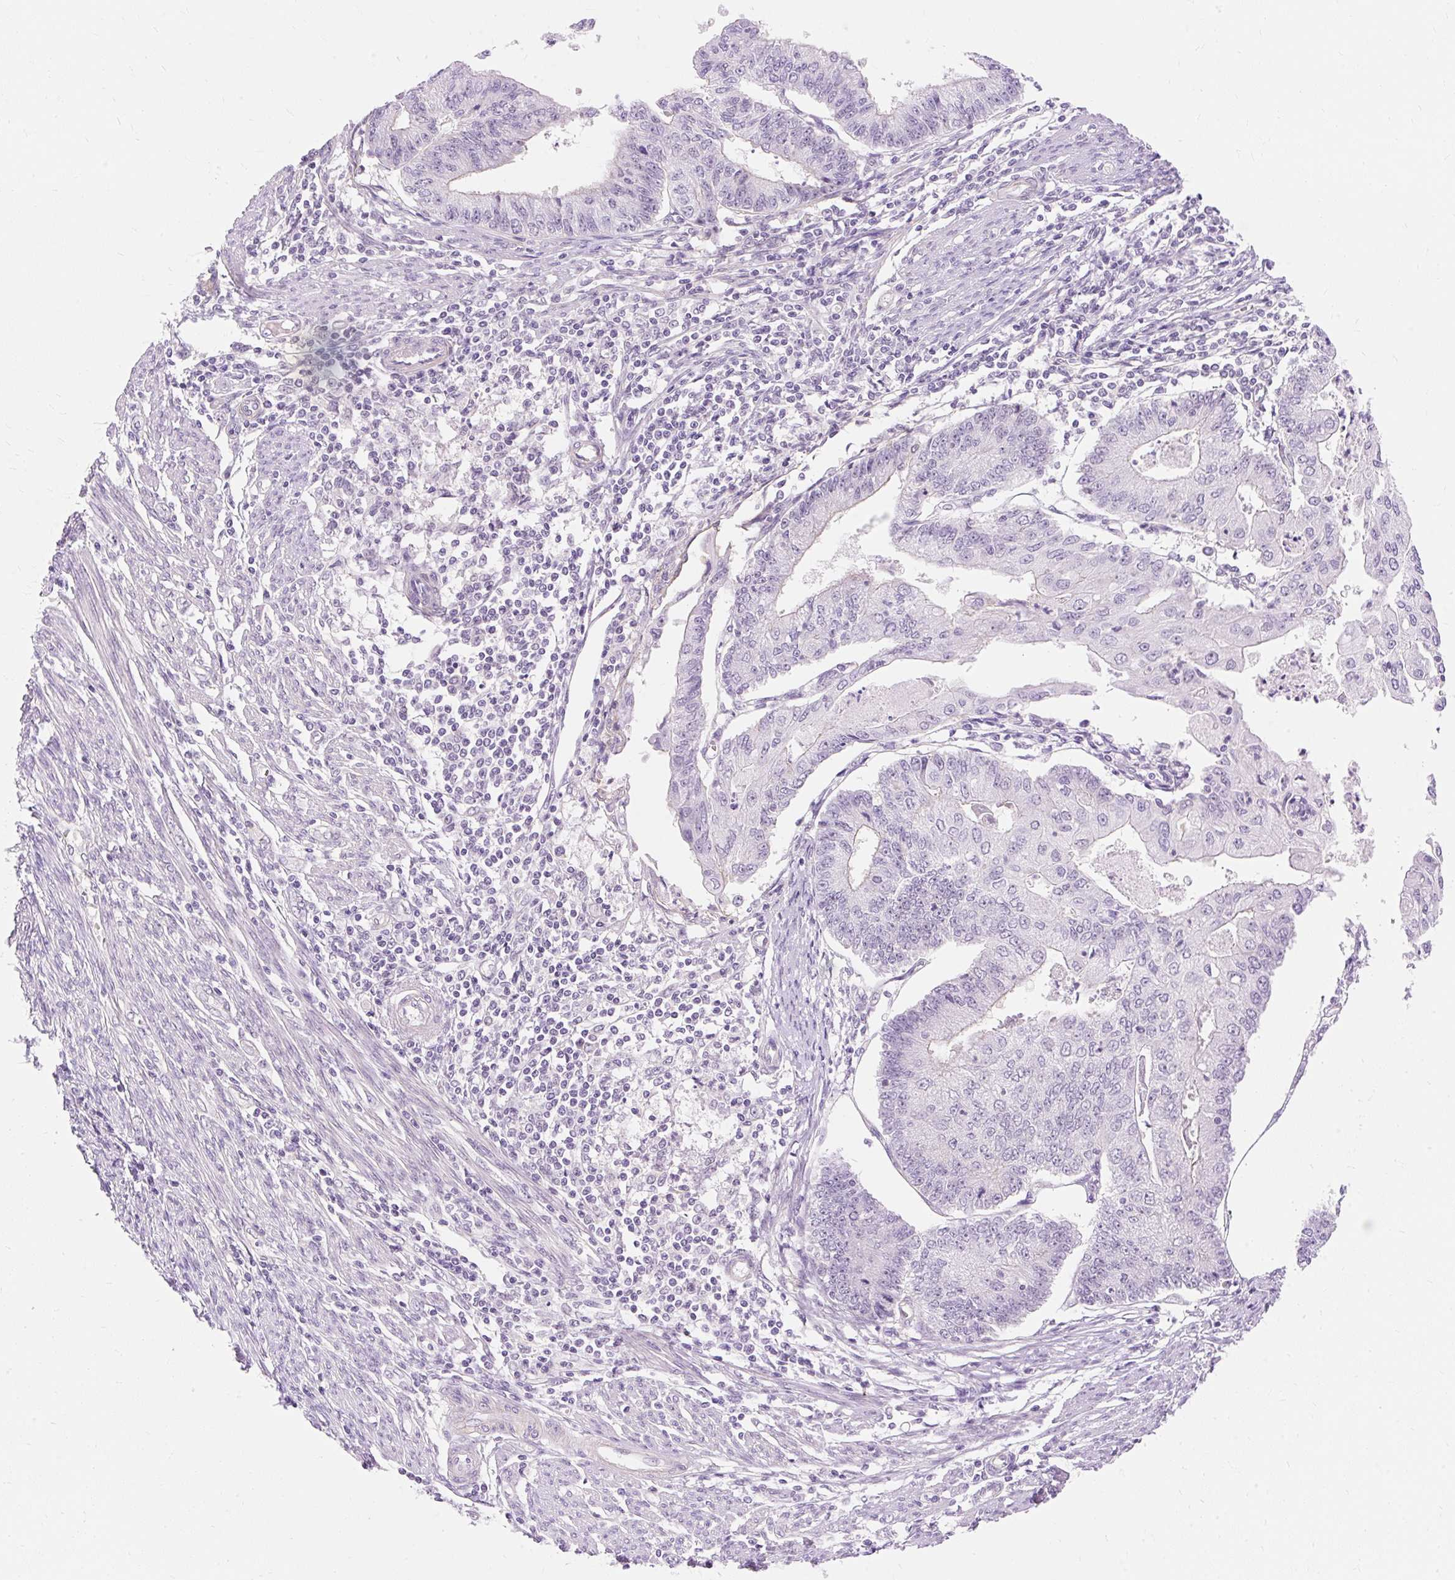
{"staining": {"intensity": "negative", "quantity": "none", "location": "none"}, "tissue": "endometrial cancer", "cell_type": "Tumor cells", "image_type": "cancer", "snomed": [{"axis": "morphology", "description": "Adenocarcinoma, NOS"}, {"axis": "topography", "description": "Endometrium"}], "caption": "There is no significant staining in tumor cells of endometrial cancer (adenocarcinoma).", "gene": "OBP2A", "patient": {"sex": "female", "age": 56}}